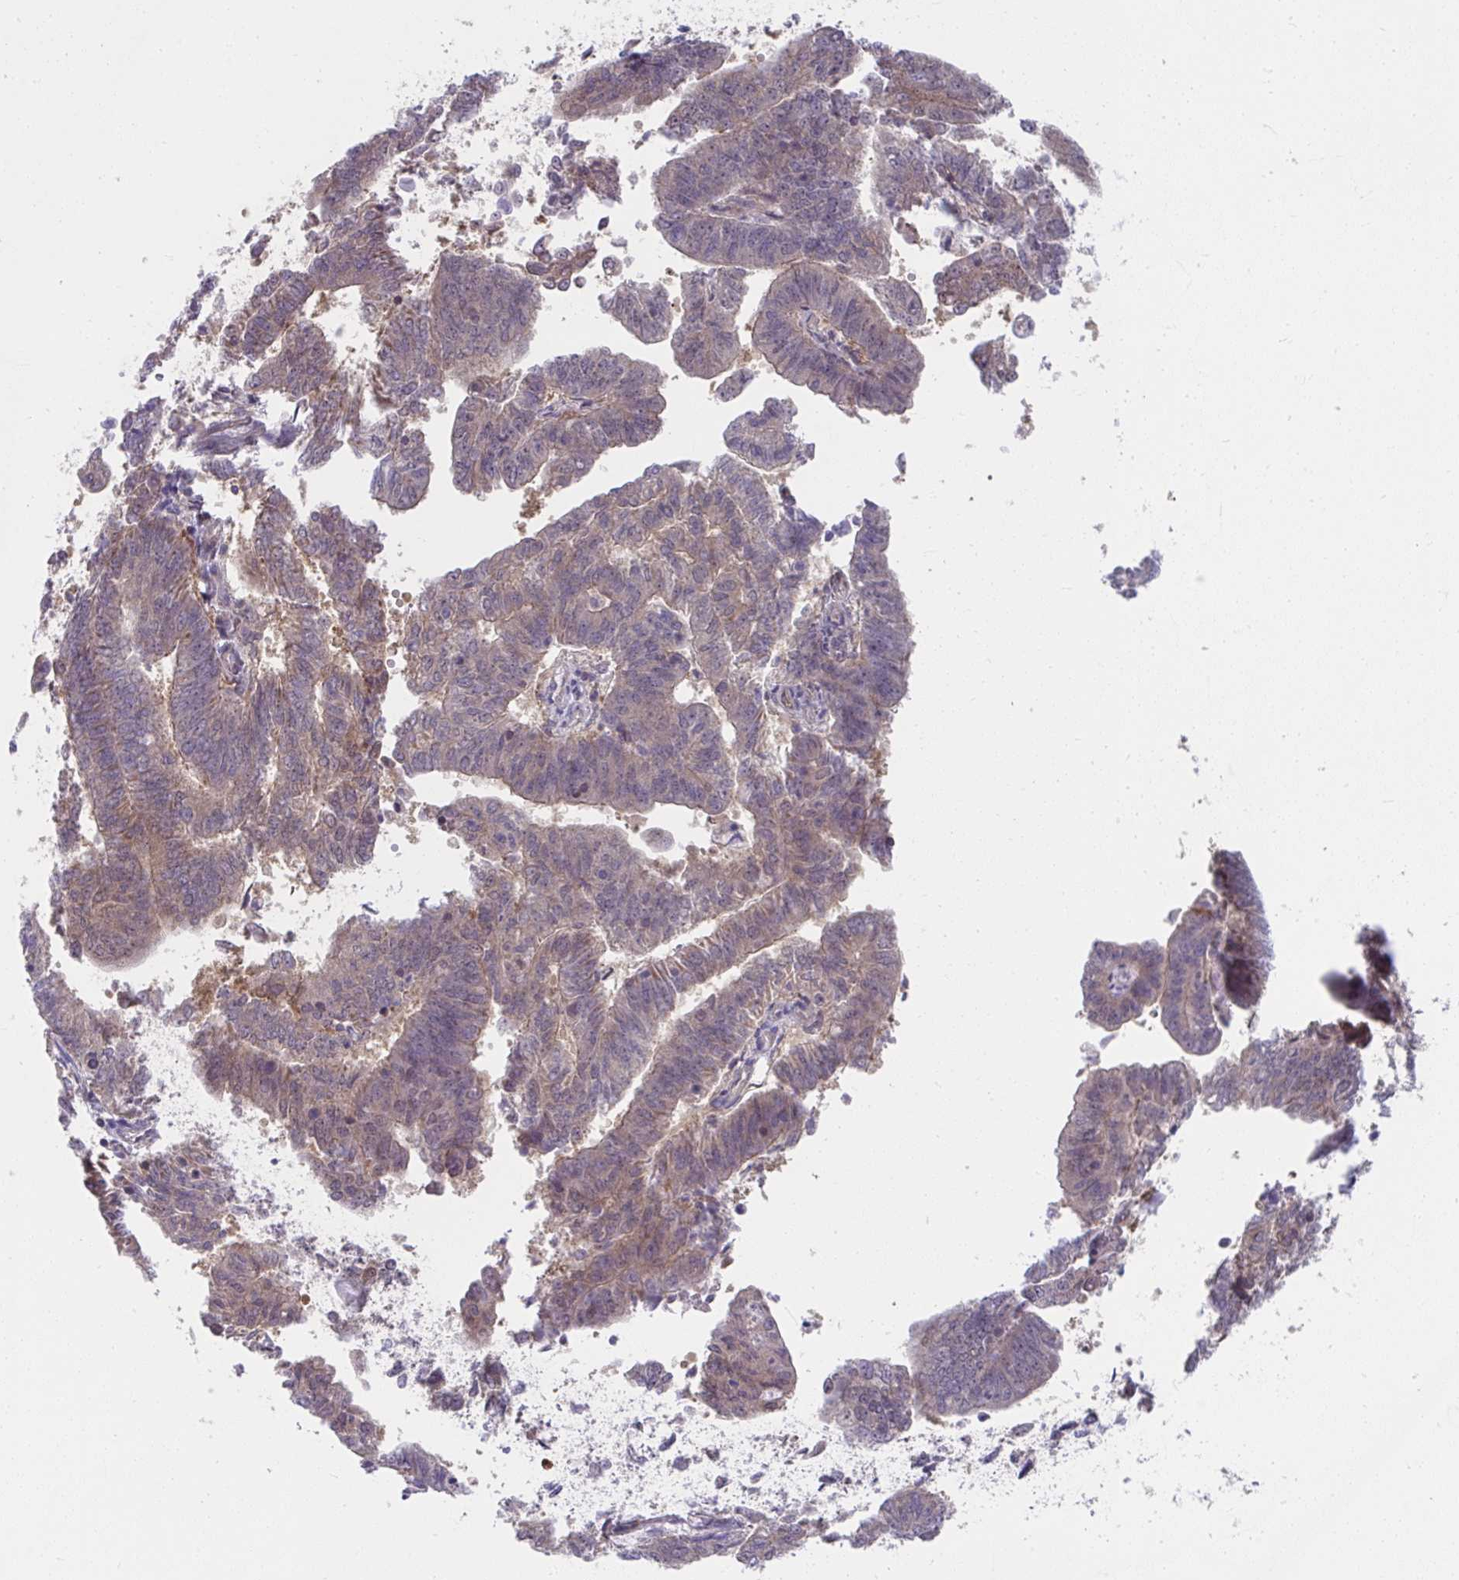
{"staining": {"intensity": "weak", "quantity": "25%-75%", "location": "cytoplasmic/membranous"}, "tissue": "endometrial cancer", "cell_type": "Tumor cells", "image_type": "cancer", "snomed": [{"axis": "morphology", "description": "Adenocarcinoma, NOS"}, {"axis": "topography", "description": "Endometrium"}], "caption": "Protein staining demonstrates weak cytoplasmic/membranous positivity in about 25%-75% of tumor cells in endometrial cancer.", "gene": "PCDHB7", "patient": {"sex": "female", "age": 82}}